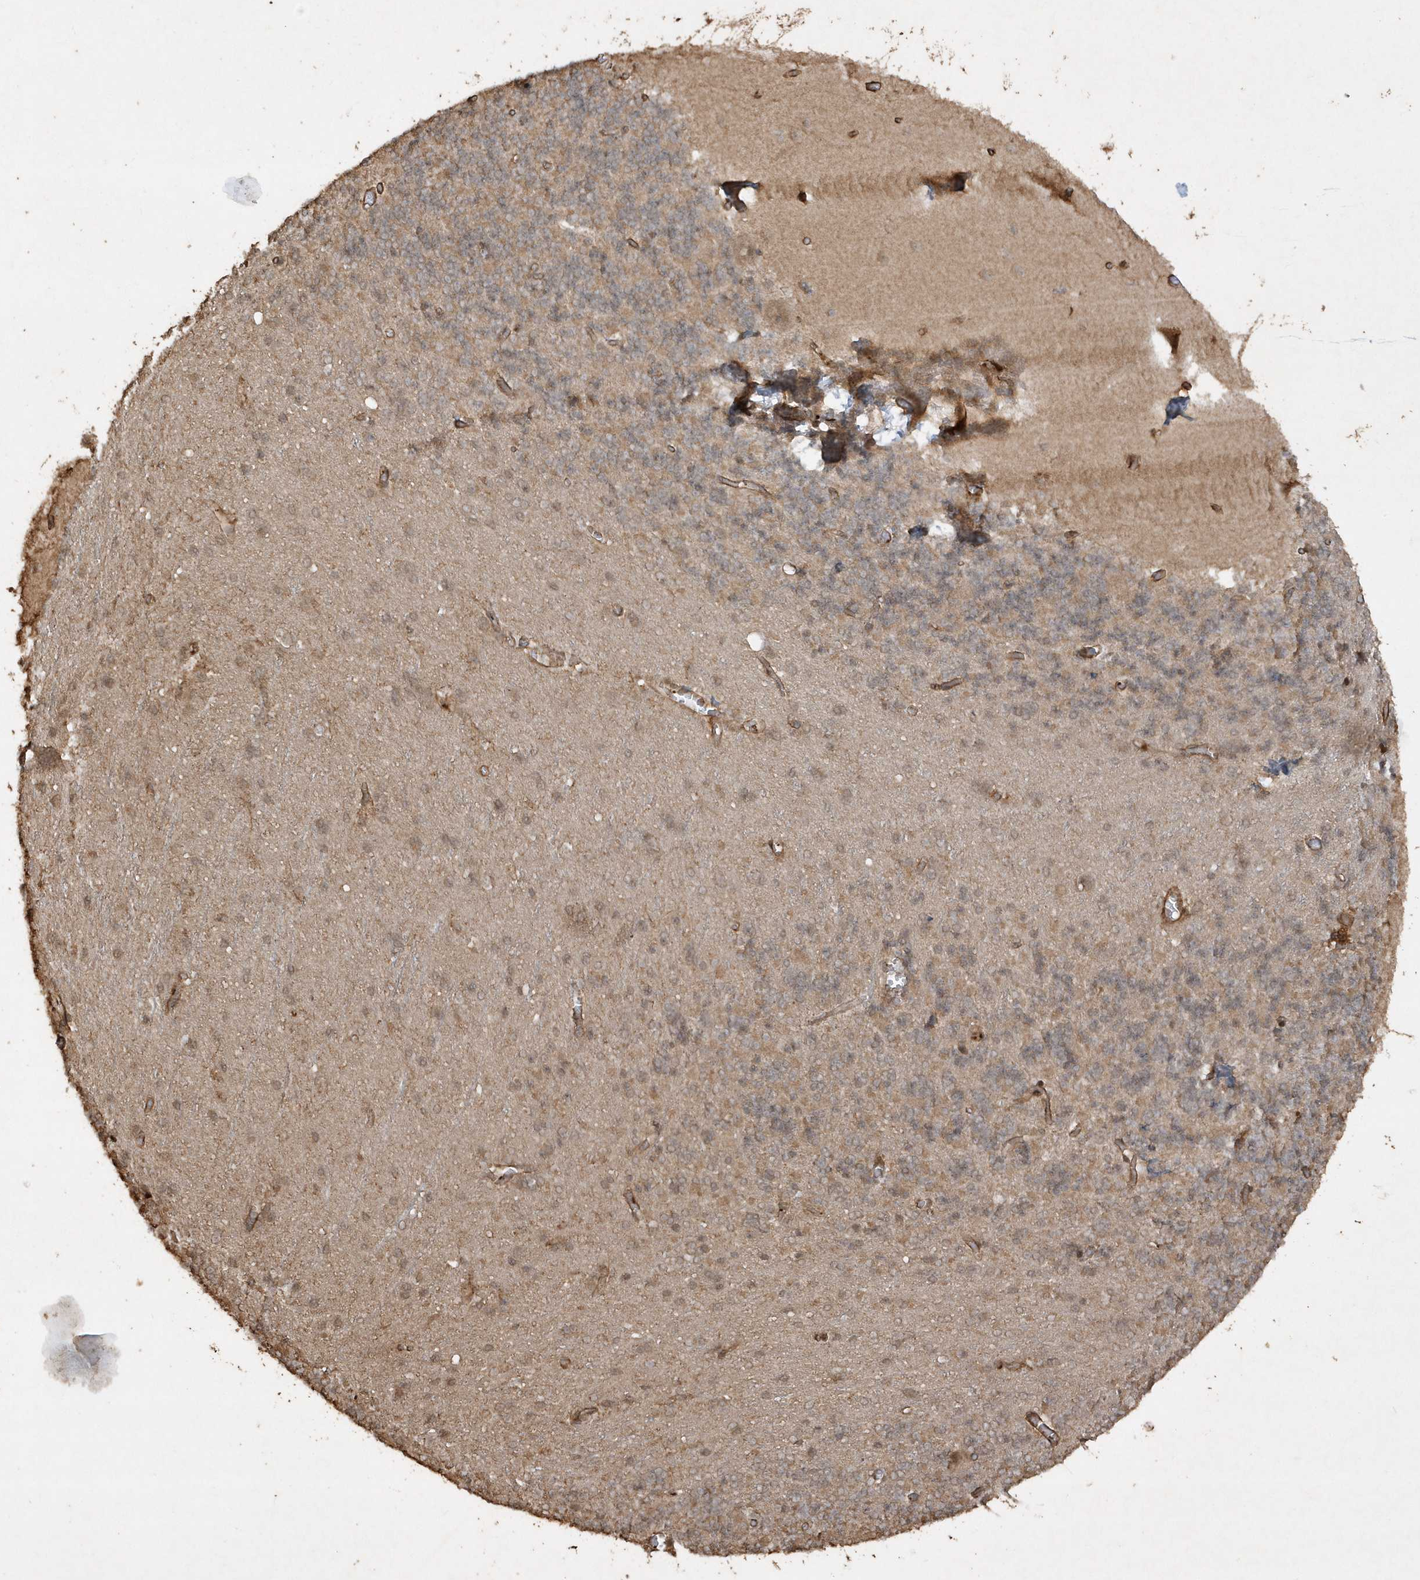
{"staining": {"intensity": "weak", "quantity": "25%-75%", "location": "cytoplasmic/membranous"}, "tissue": "cerebellum", "cell_type": "Cells in granular layer", "image_type": "normal", "snomed": [{"axis": "morphology", "description": "Normal tissue, NOS"}, {"axis": "topography", "description": "Cerebellum"}], "caption": "A high-resolution image shows IHC staining of unremarkable cerebellum, which displays weak cytoplasmic/membranous positivity in approximately 25%-75% of cells in granular layer. (brown staining indicates protein expression, while blue staining denotes nuclei).", "gene": "AVPI1", "patient": {"sex": "male", "age": 37}}